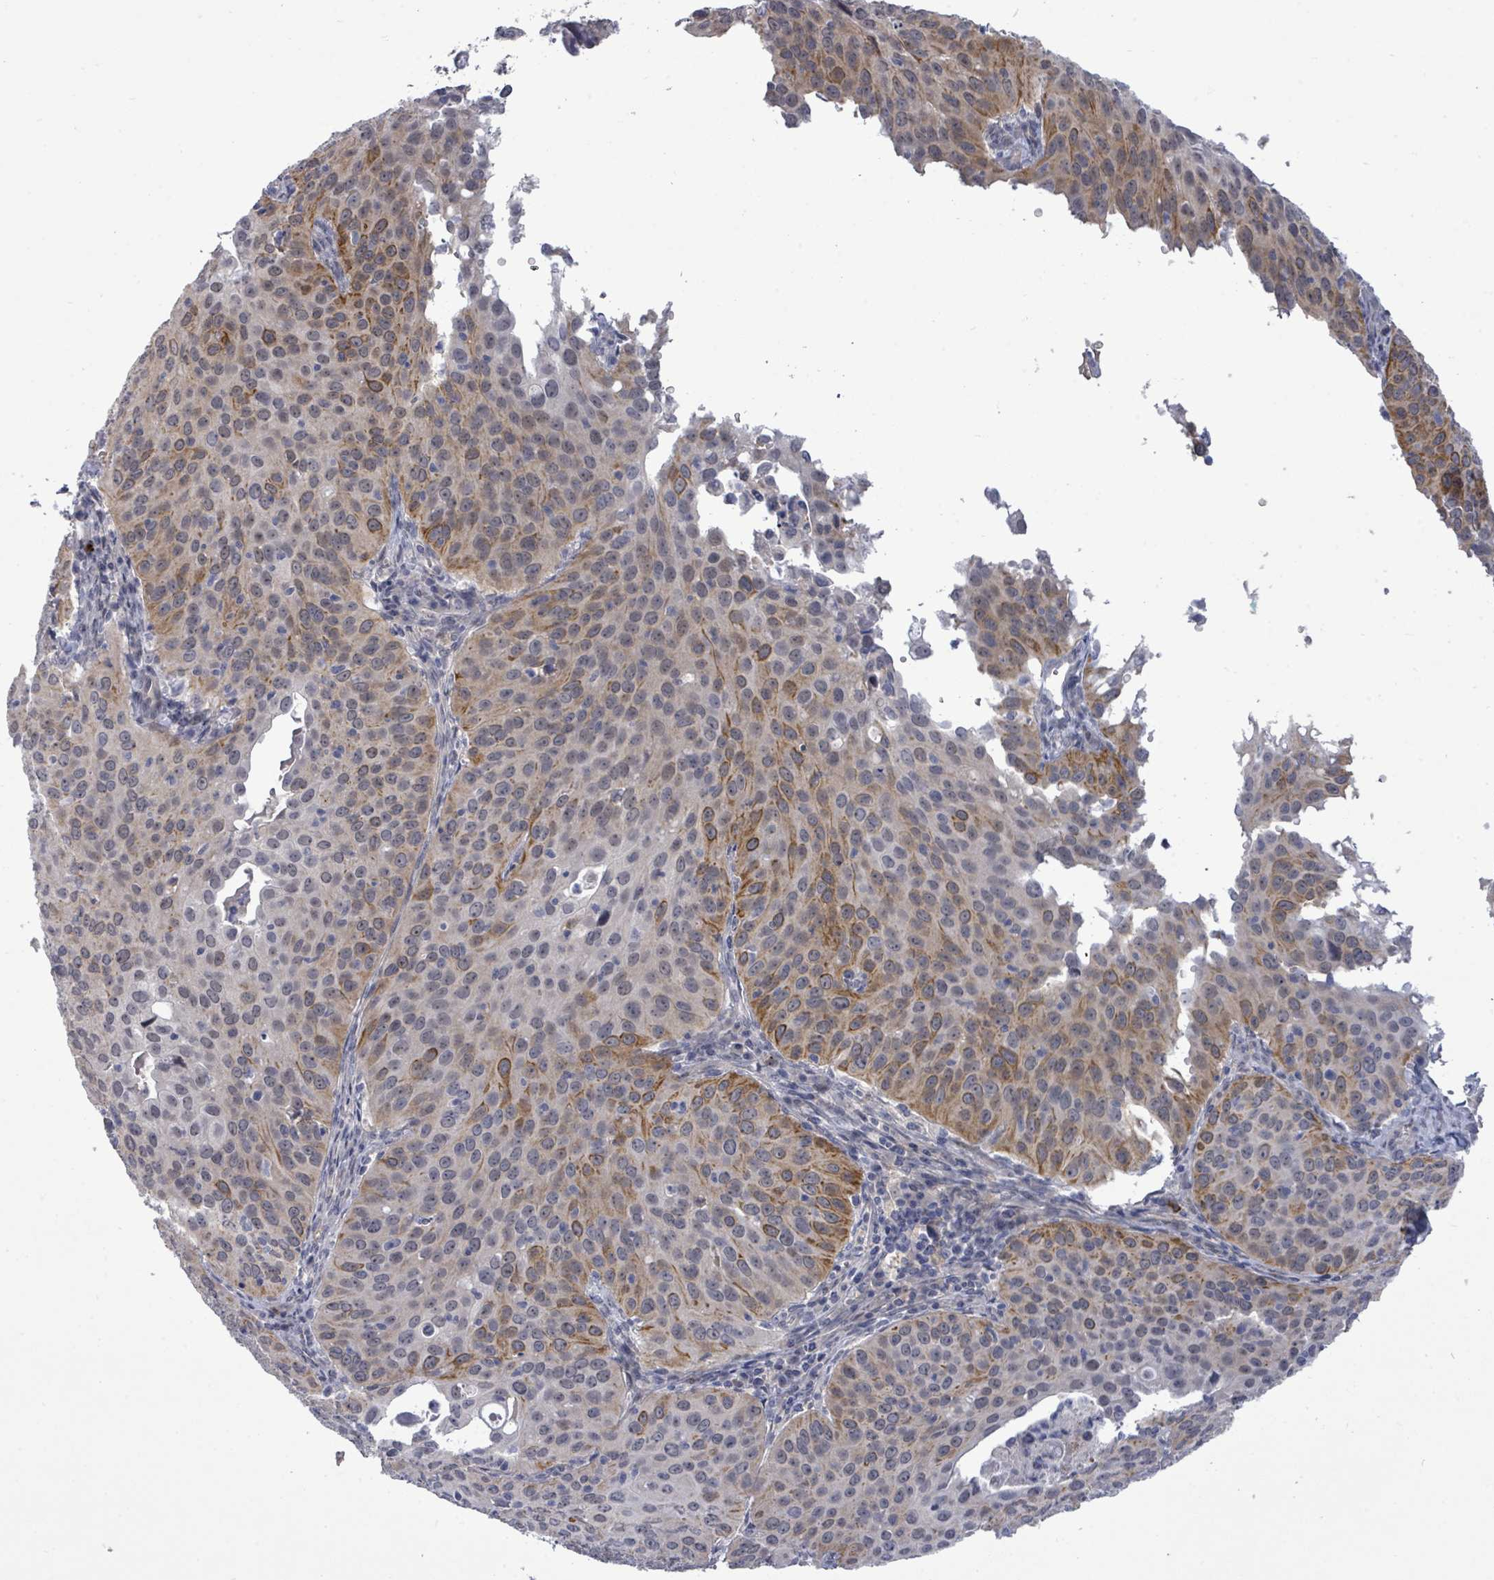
{"staining": {"intensity": "moderate", "quantity": "<25%", "location": "cytoplasmic/membranous"}, "tissue": "cervical cancer", "cell_type": "Tumor cells", "image_type": "cancer", "snomed": [{"axis": "morphology", "description": "Squamous cell carcinoma, NOS"}, {"axis": "topography", "description": "Cervix"}], "caption": "IHC (DAB) staining of human cervical cancer displays moderate cytoplasmic/membranous protein positivity in about <25% of tumor cells.", "gene": "CT45A5", "patient": {"sex": "female", "age": 36}}